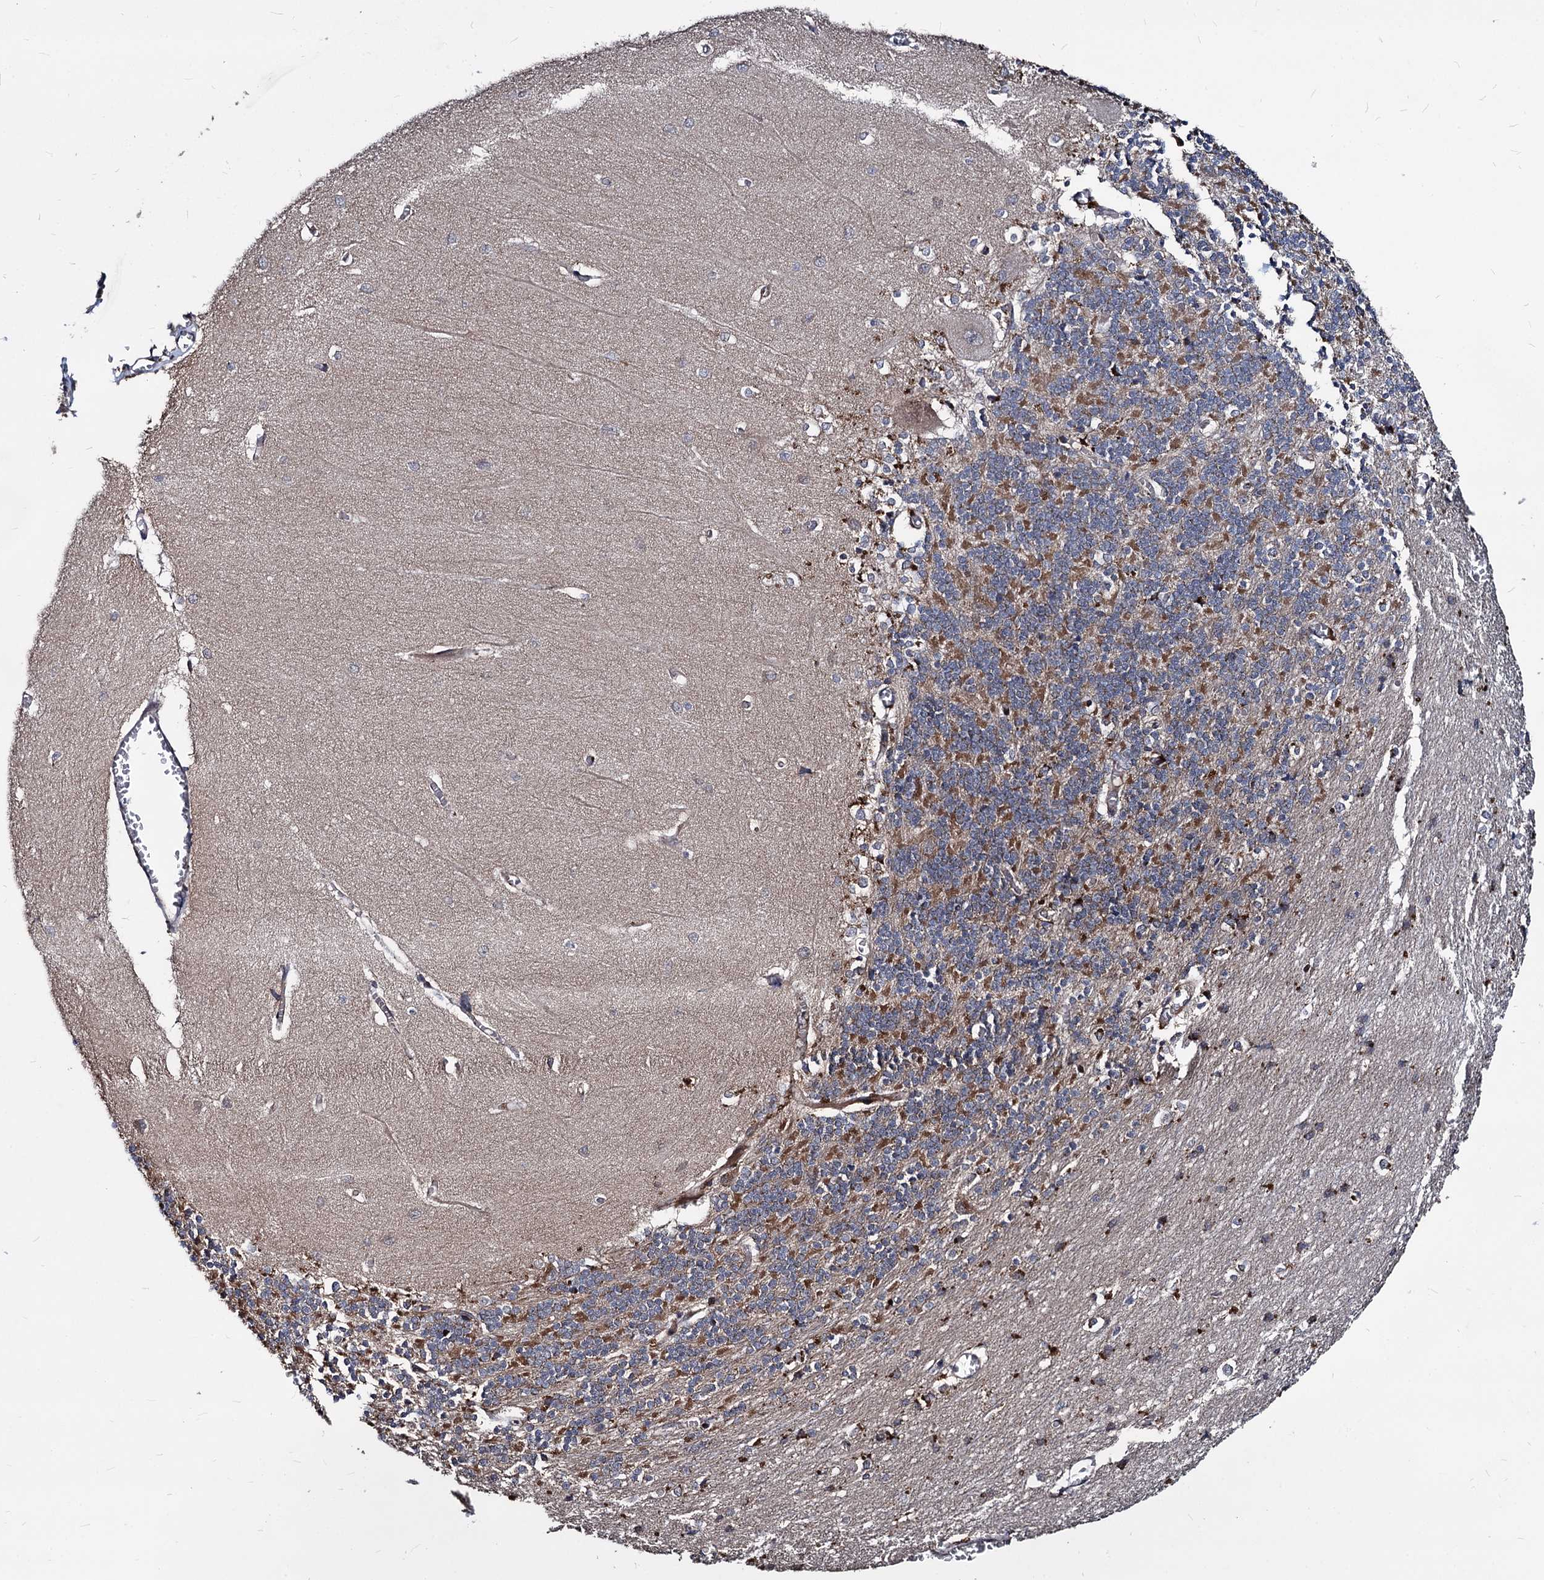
{"staining": {"intensity": "moderate", "quantity": "<25%", "location": "cytoplasmic/membranous"}, "tissue": "cerebellum", "cell_type": "Cells in granular layer", "image_type": "normal", "snomed": [{"axis": "morphology", "description": "Normal tissue, NOS"}, {"axis": "topography", "description": "Cerebellum"}], "caption": "The photomicrograph reveals a brown stain indicating the presence of a protein in the cytoplasmic/membranous of cells in granular layer in cerebellum. Immunohistochemistry stains the protein of interest in brown and the nuclei are stained blue.", "gene": "SMAGP", "patient": {"sex": "male", "age": 37}}